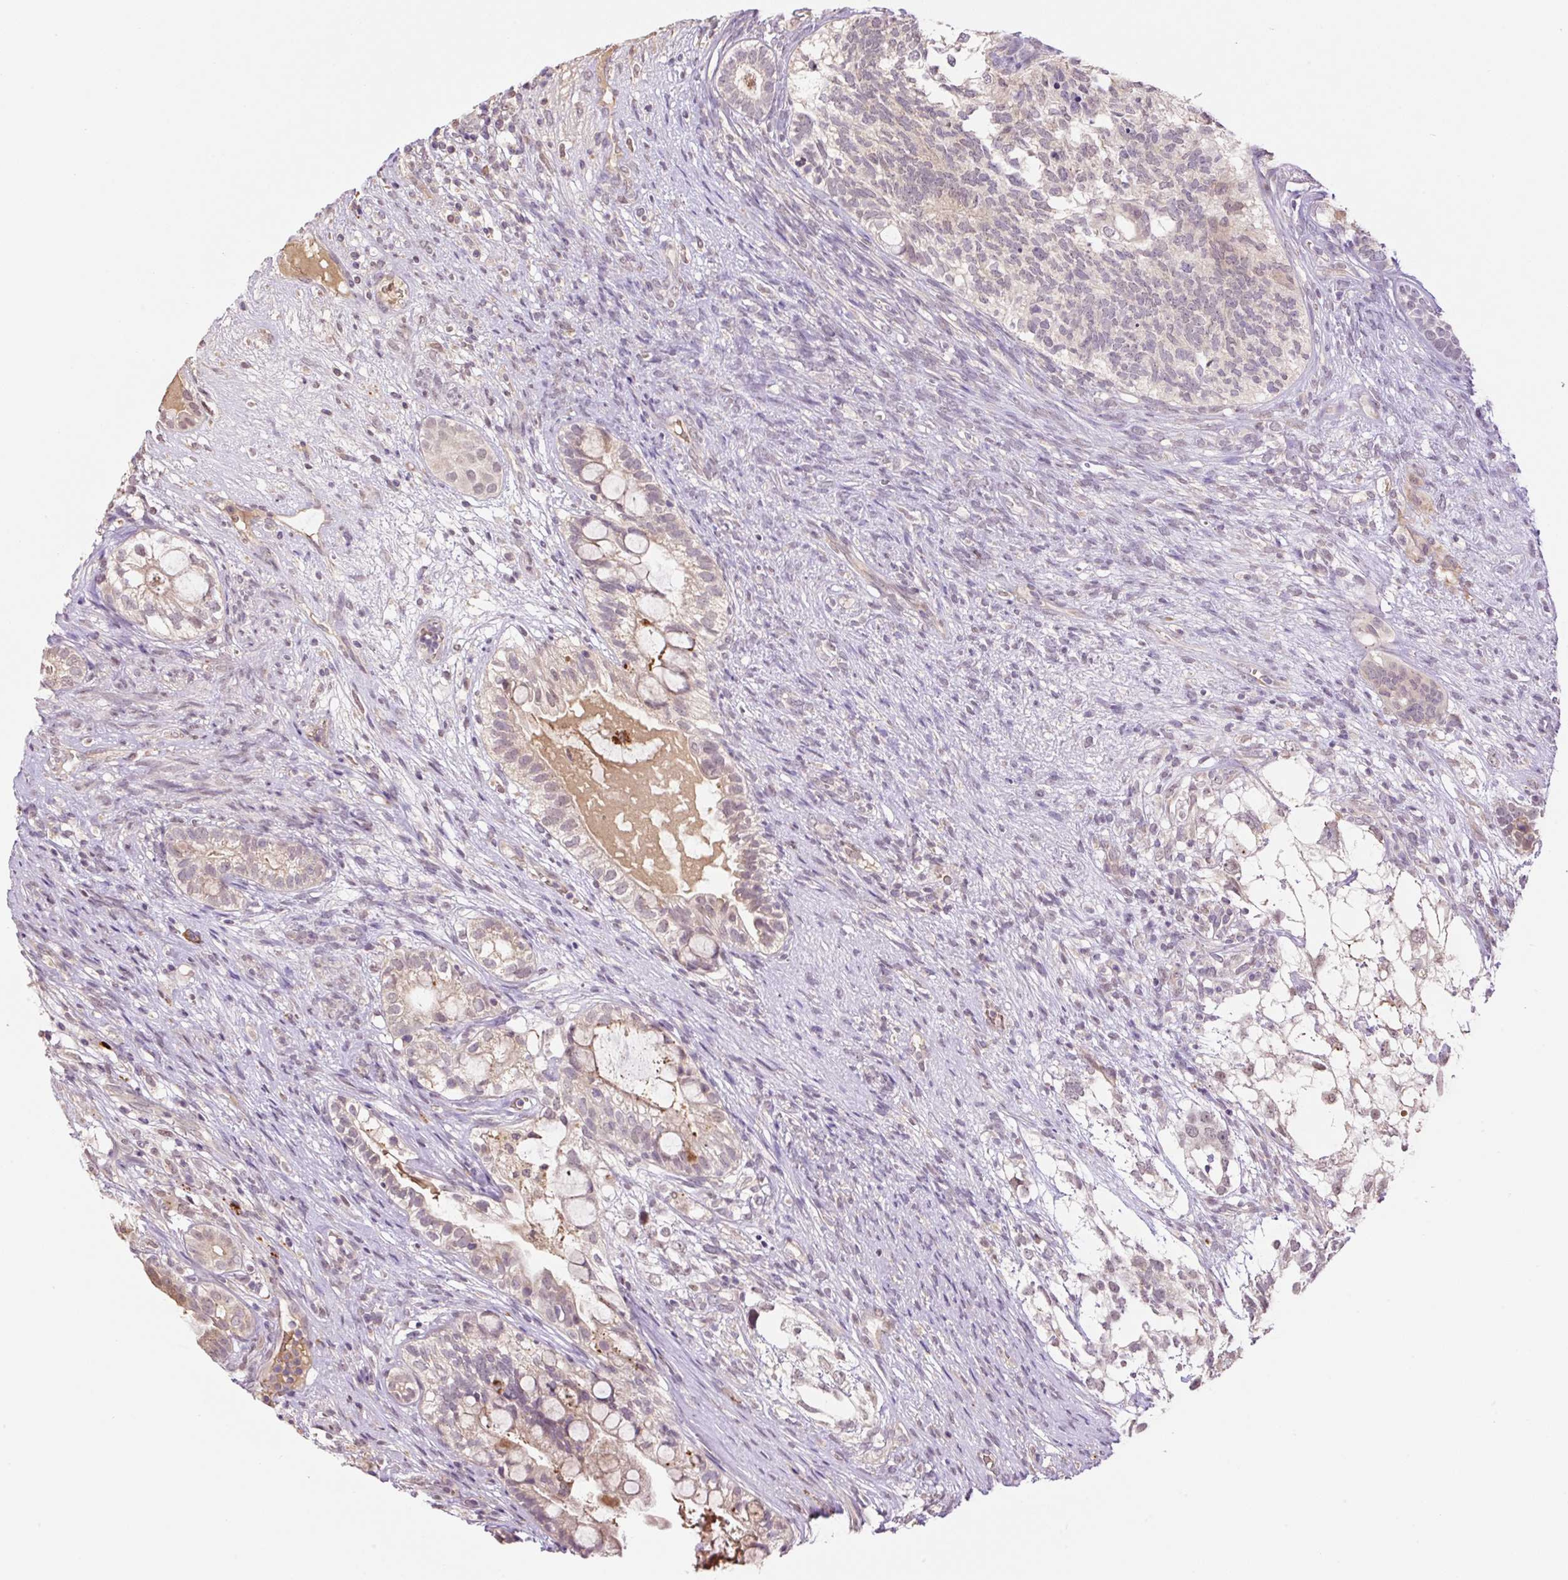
{"staining": {"intensity": "negative", "quantity": "none", "location": "none"}, "tissue": "testis cancer", "cell_type": "Tumor cells", "image_type": "cancer", "snomed": [{"axis": "morphology", "description": "Seminoma, NOS"}, {"axis": "morphology", "description": "Carcinoma, Embryonal, NOS"}, {"axis": "topography", "description": "Testis"}], "caption": "An immunohistochemistry photomicrograph of seminoma (testis) is shown. There is no staining in tumor cells of seminoma (testis).", "gene": "HABP4", "patient": {"sex": "male", "age": 41}}